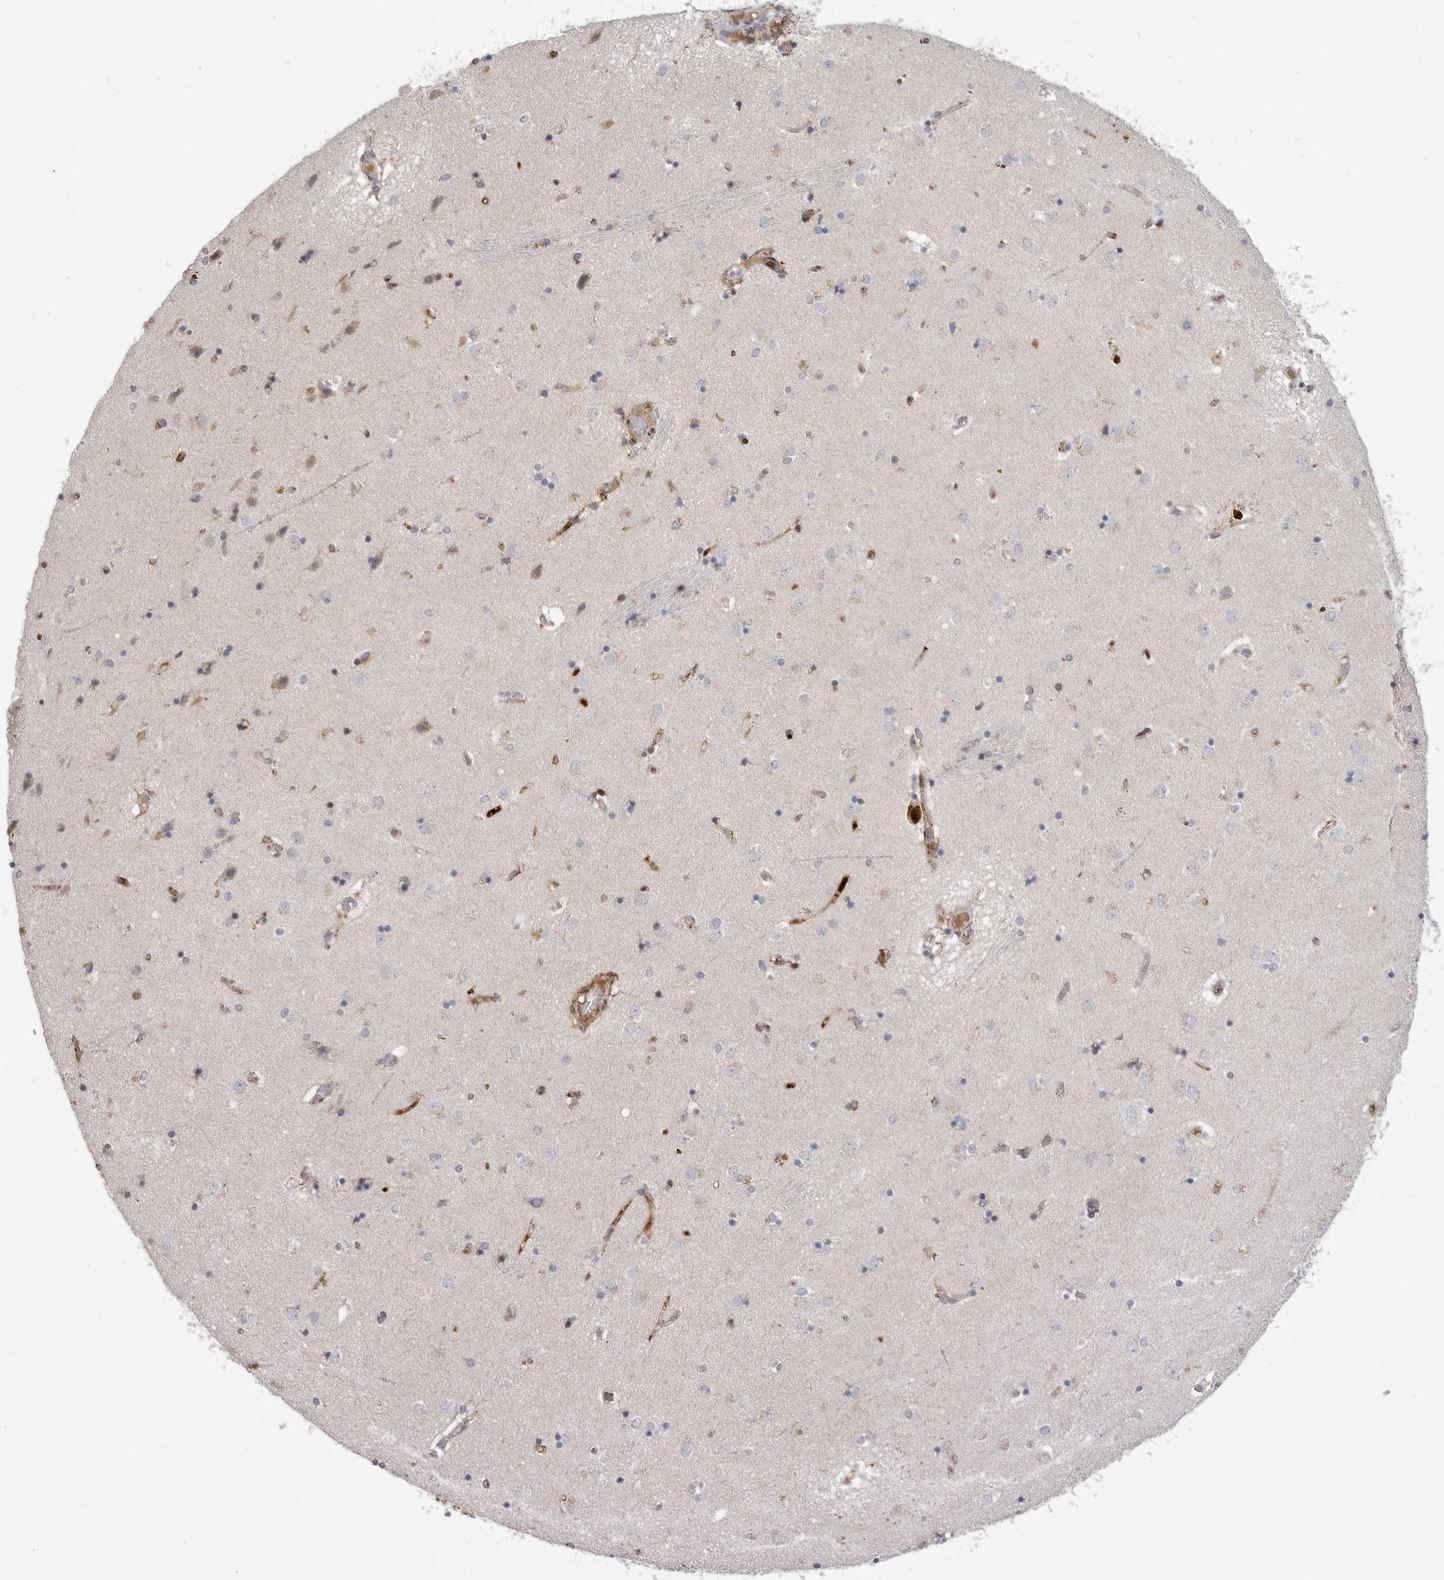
{"staining": {"intensity": "negative", "quantity": "none", "location": "none"}, "tissue": "caudate", "cell_type": "Glial cells", "image_type": "normal", "snomed": [{"axis": "morphology", "description": "Normal tissue, NOS"}, {"axis": "topography", "description": "Lateral ventricle wall"}], "caption": "Glial cells are negative for brown protein staining in normal caudate.", "gene": "SDC3", "patient": {"sex": "male", "age": 70}}